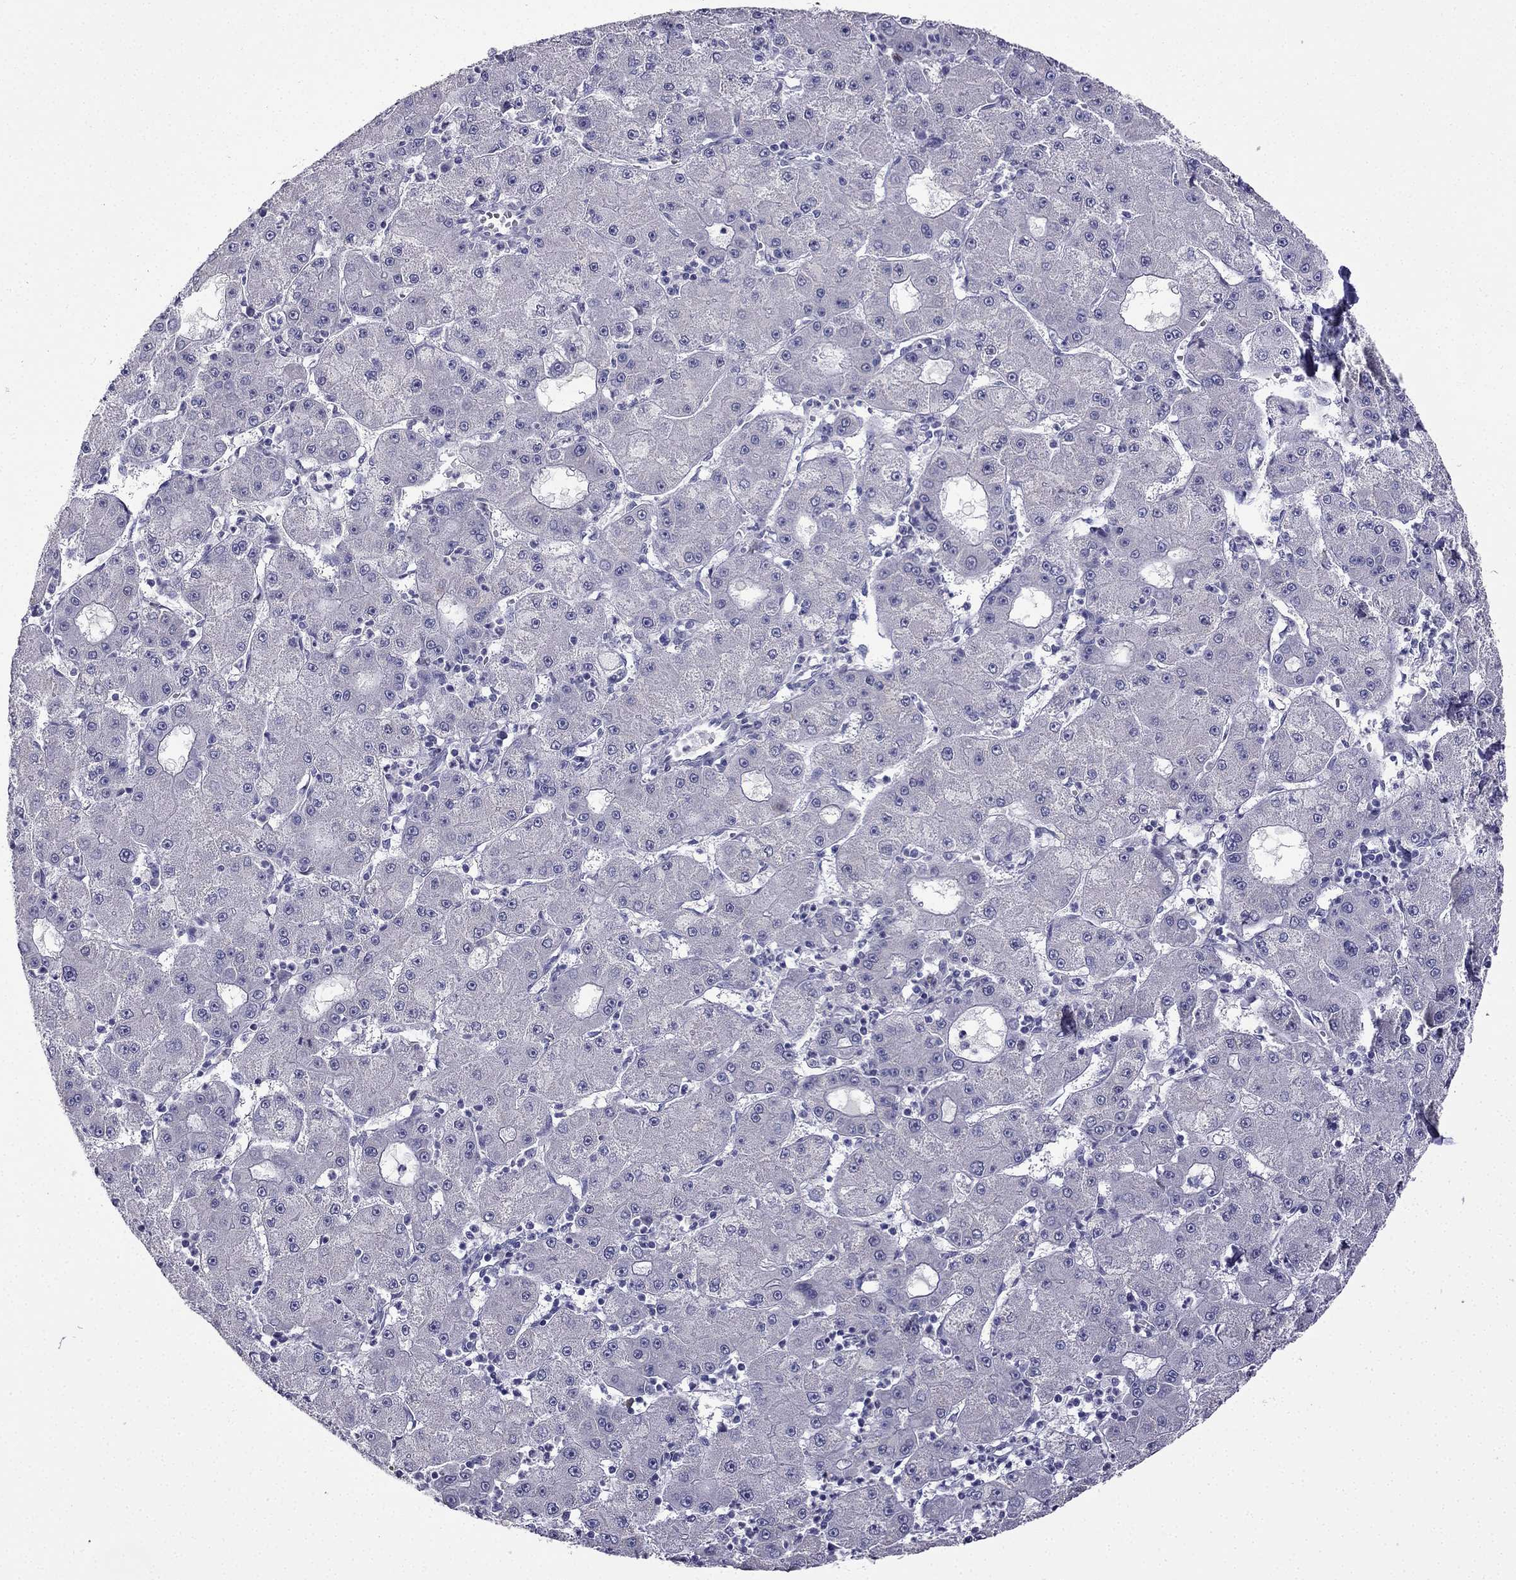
{"staining": {"intensity": "negative", "quantity": "none", "location": "none"}, "tissue": "liver cancer", "cell_type": "Tumor cells", "image_type": "cancer", "snomed": [{"axis": "morphology", "description": "Carcinoma, Hepatocellular, NOS"}, {"axis": "topography", "description": "Liver"}], "caption": "An image of hepatocellular carcinoma (liver) stained for a protein shows no brown staining in tumor cells.", "gene": "UHRF1", "patient": {"sex": "male", "age": 73}}